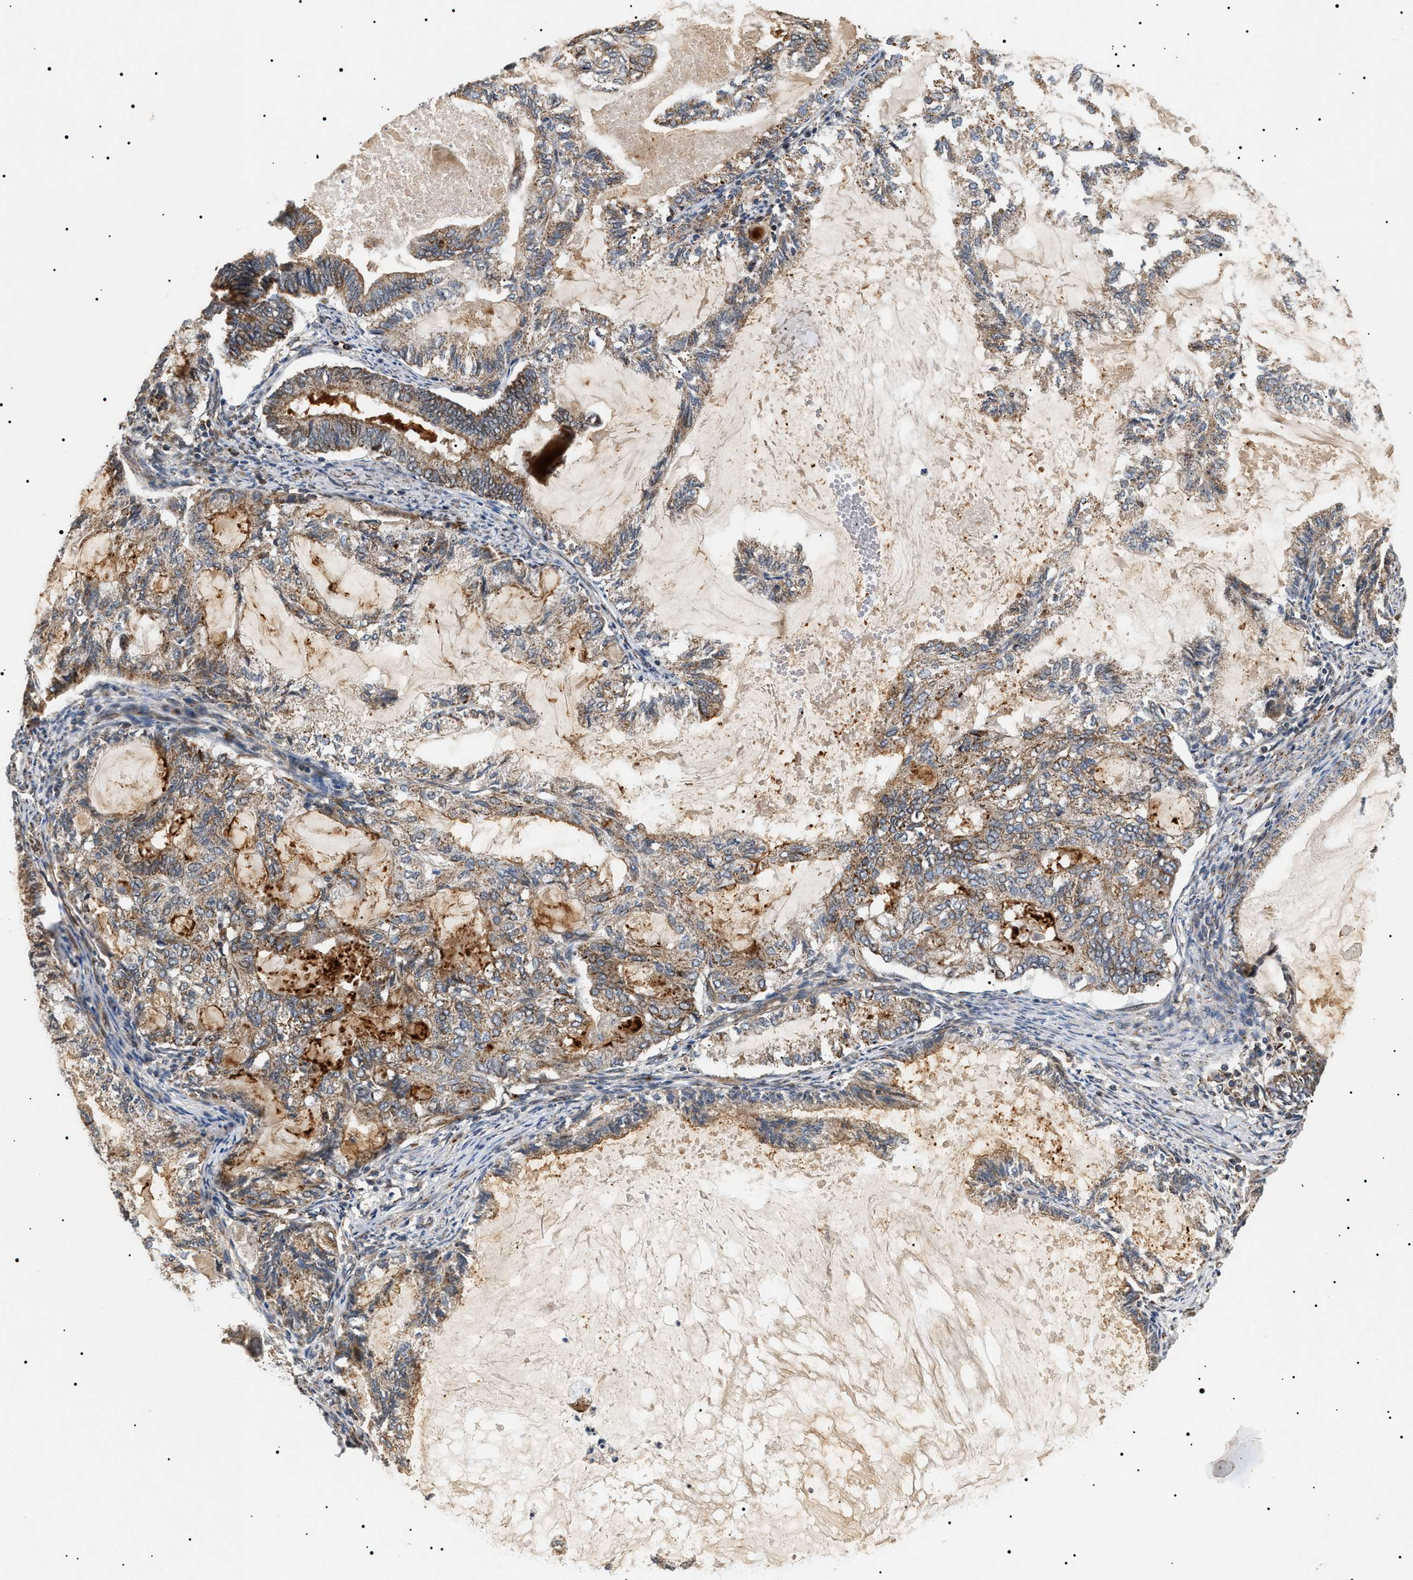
{"staining": {"intensity": "strong", "quantity": "25%-75%", "location": "cytoplasmic/membranous,nuclear"}, "tissue": "endometrial cancer", "cell_type": "Tumor cells", "image_type": "cancer", "snomed": [{"axis": "morphology", "description": "Adenocarcinoma, NOS"}, {"axis": "topography", "description": "Endometrium"}], "caption": "Human endometrial cancer stained with a brown dye displays strong cytoplasmic/membranous and nuclear positive staining in about 25%-75% of tumor cells.", "gene": "ZBTB26", "patient": {"sex": "female", "age": 86}}